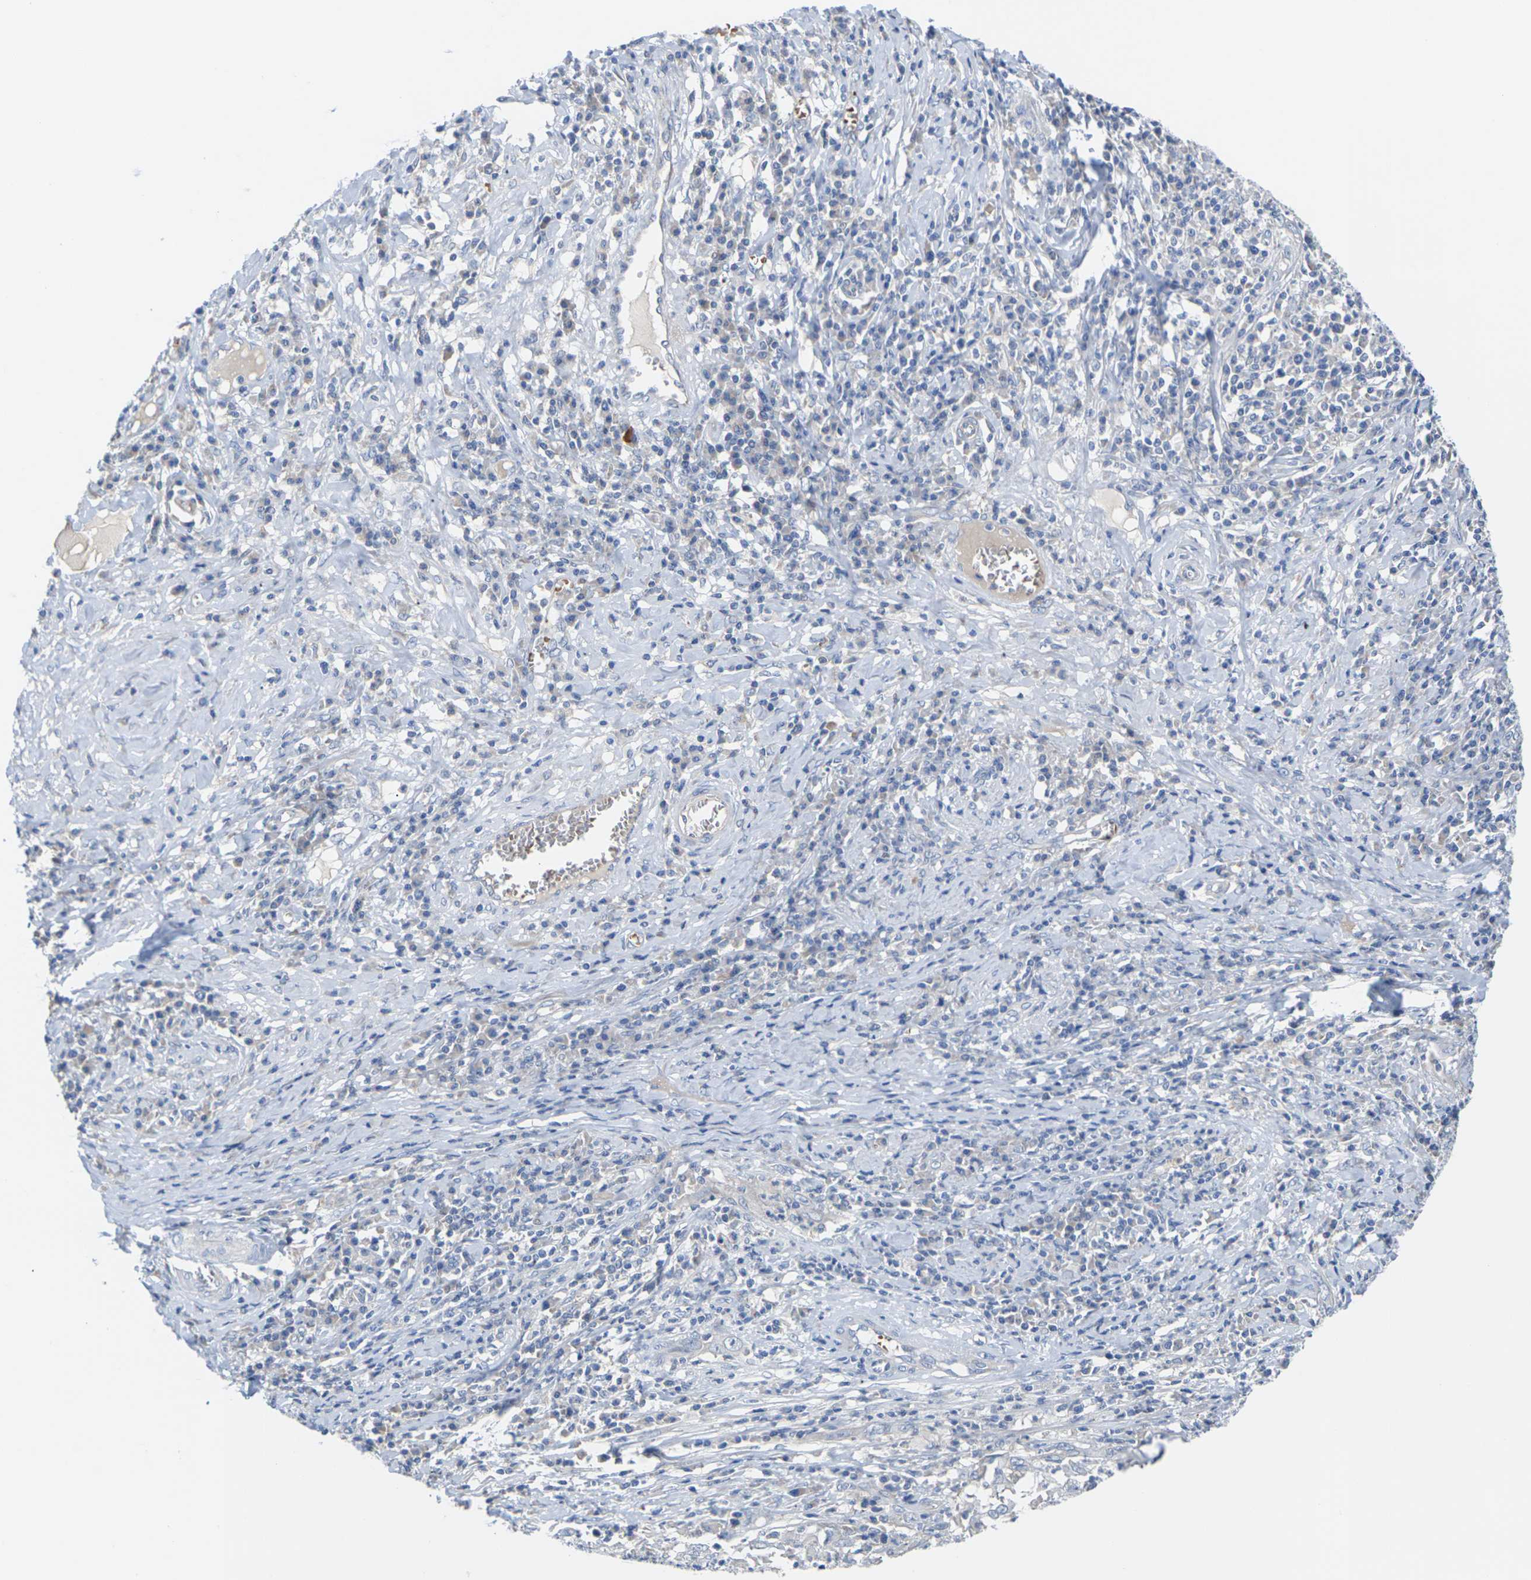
{"staining": {"intensity": "negative", "quantity": "none", "location": "none"}, "tissue": "cervical cancer", "cell_type": "Tumor cells", "image_type": "cancer", "snomed": [{"axis": "morphology", "description": "Squamous cell carcinoma, NOS"}, {"axis": "topography", "description": "Cervix"}], "caption": "Human cervical squamous cell carcinoma stained for a protein using IHC exhibits no positivity in tumor cells.", "gene": "TMCO4", "patient": {"sex": "female", "age": 46}}